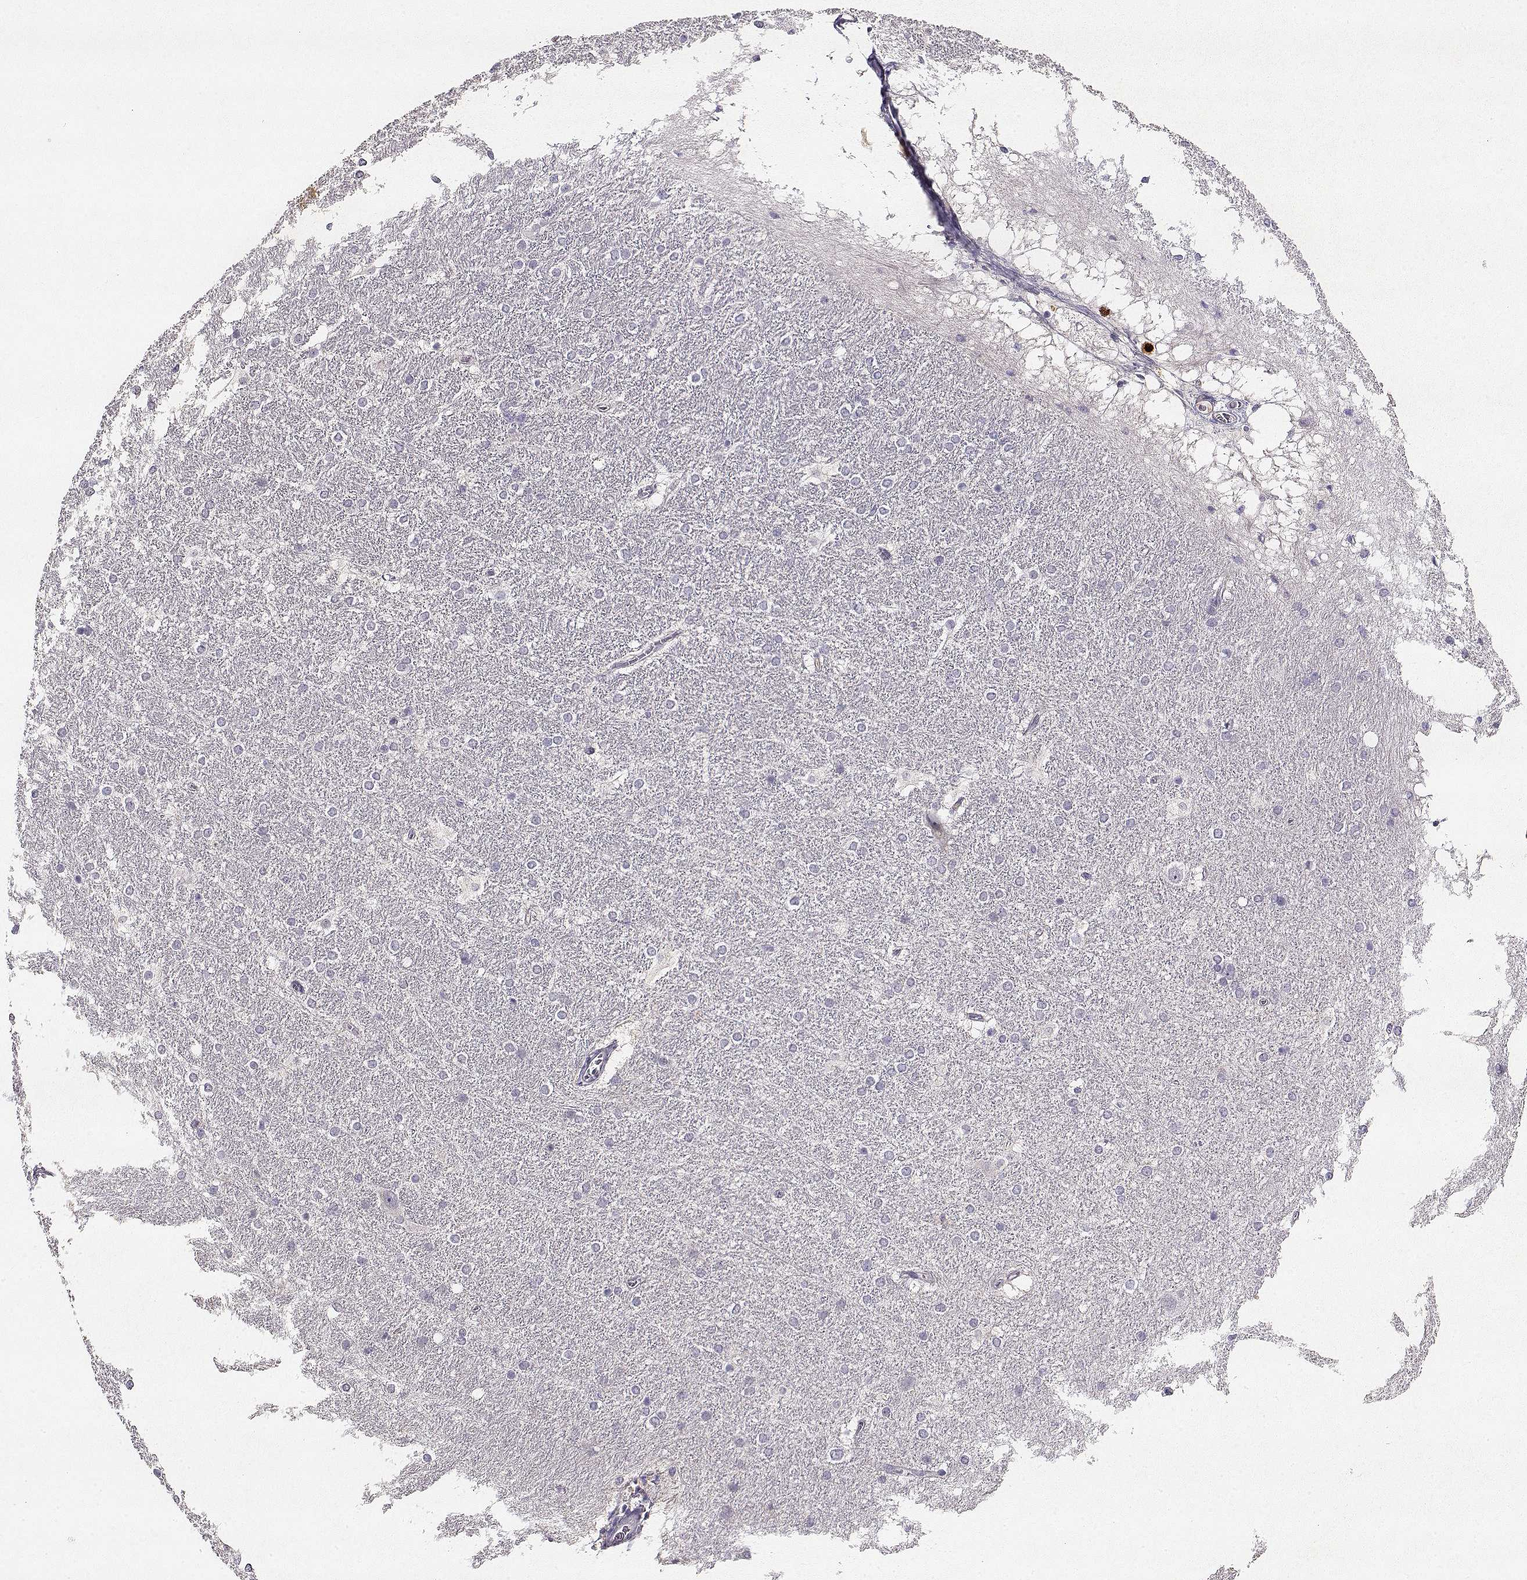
{"staining": {"intensity": "negative", "quantity": "none", "location": "none"}, "tissue": "hippocampus", "cell_type": "Glial cells", "image_type": "normal", "snomed": [{"axis": "morphology", "description": "Normal tissue, NOS"}, {"axis": "topography", "description": "Cerebral cortex"}, {"axis": "topography", "description": "Hippocampus"}], "caption": "High power microscopy micrograph of an IHC photomicrograph of unremarkable hippocampus, revealing no significant expression in glial cells. (DAB immunohistochemistry visualized using brightfield microscopy, high magnification).", "gene": "TACR1", "patient": {"sex": "female", "age": 19}}